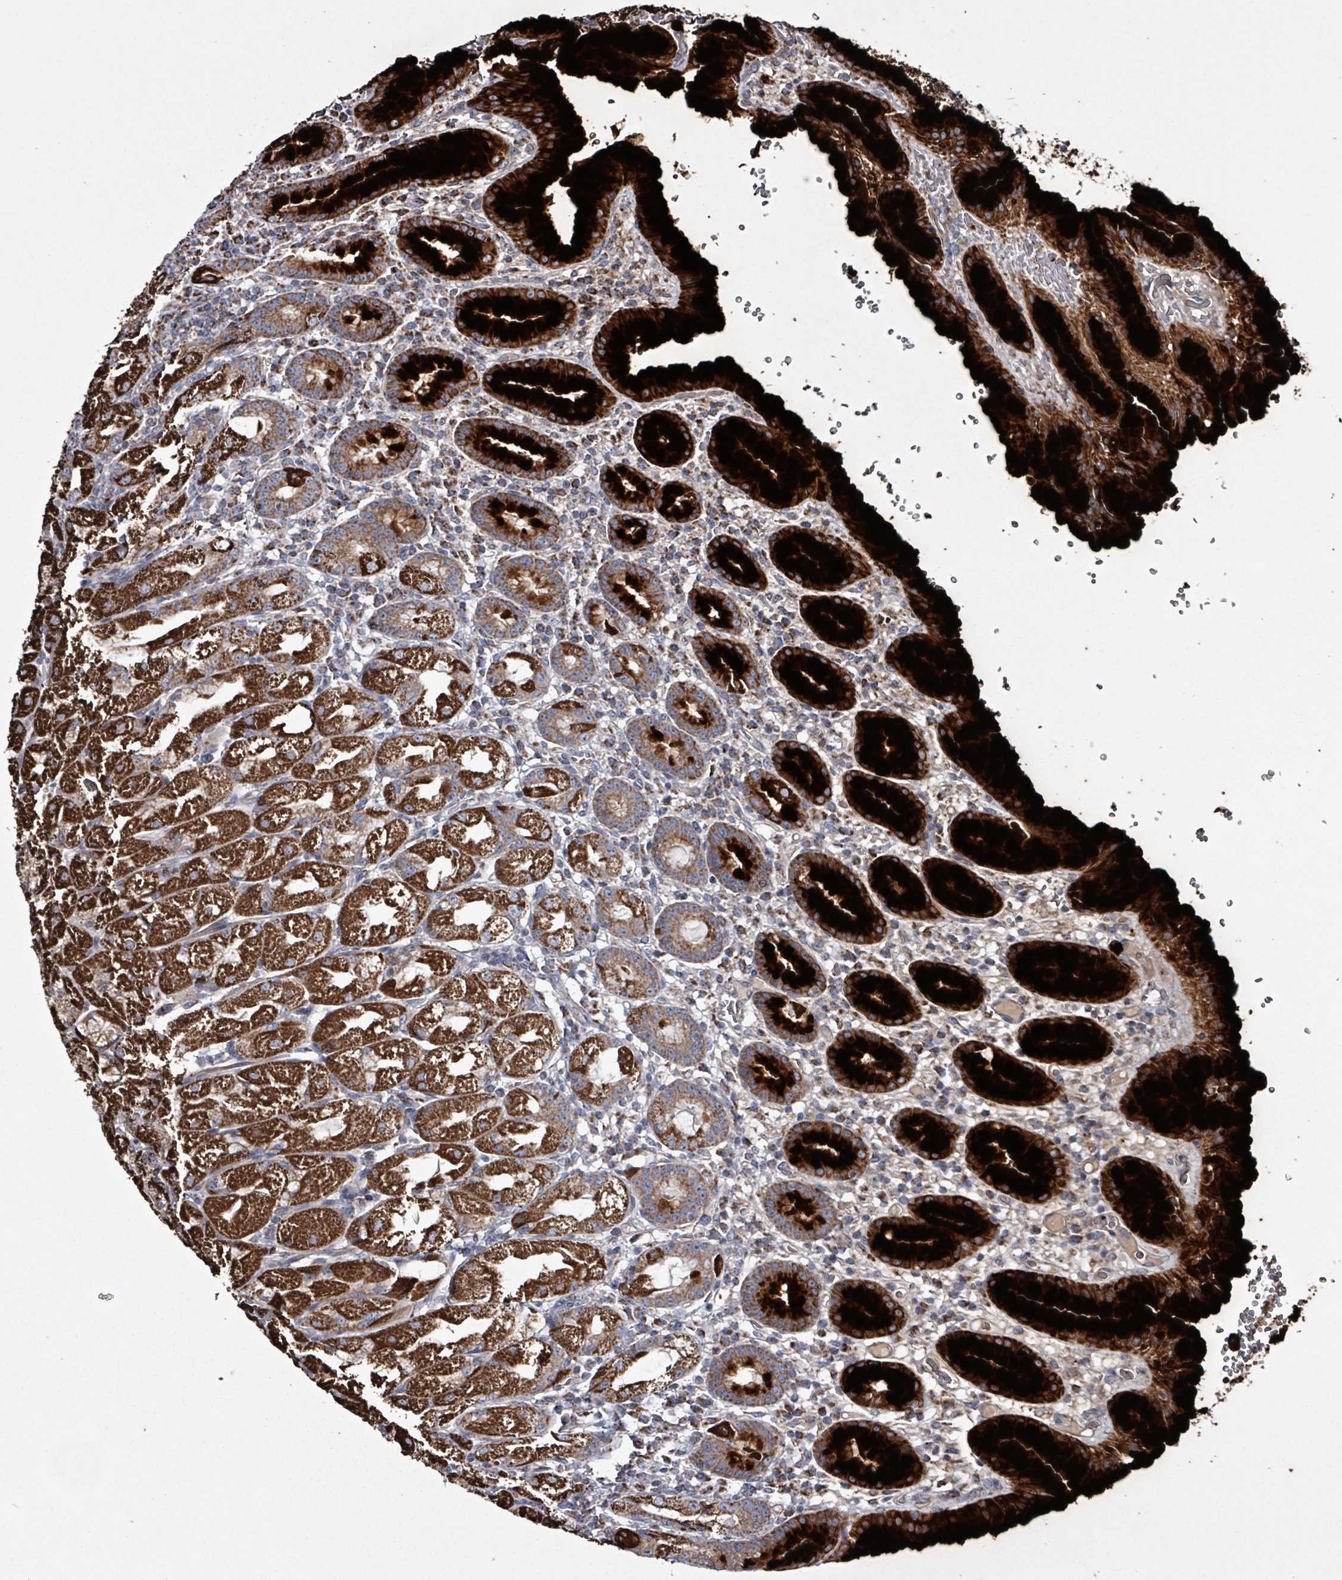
{"staining": {"intensity": "strong", "quantity": ">75%", "location": "cytoplasmic/membranous"}, "tissue": "stomach", "cell_type": "Glandular cells", "image_type": "normal", "snomed": [{"axis": "morphology", "description": "Normal tissue, NOS"}, {"axis": "topography", "description": "Stomach, upper"}], "caption": "IHC of benign human stomach demonstrates high levels of strong cytoplasmic/membranous positivity in about >75% of glandular cells. (IHC, brightfield microscopy, high magnification).", "gene": "ABHD18", "patient": {"sex": "male", "age": 52}}